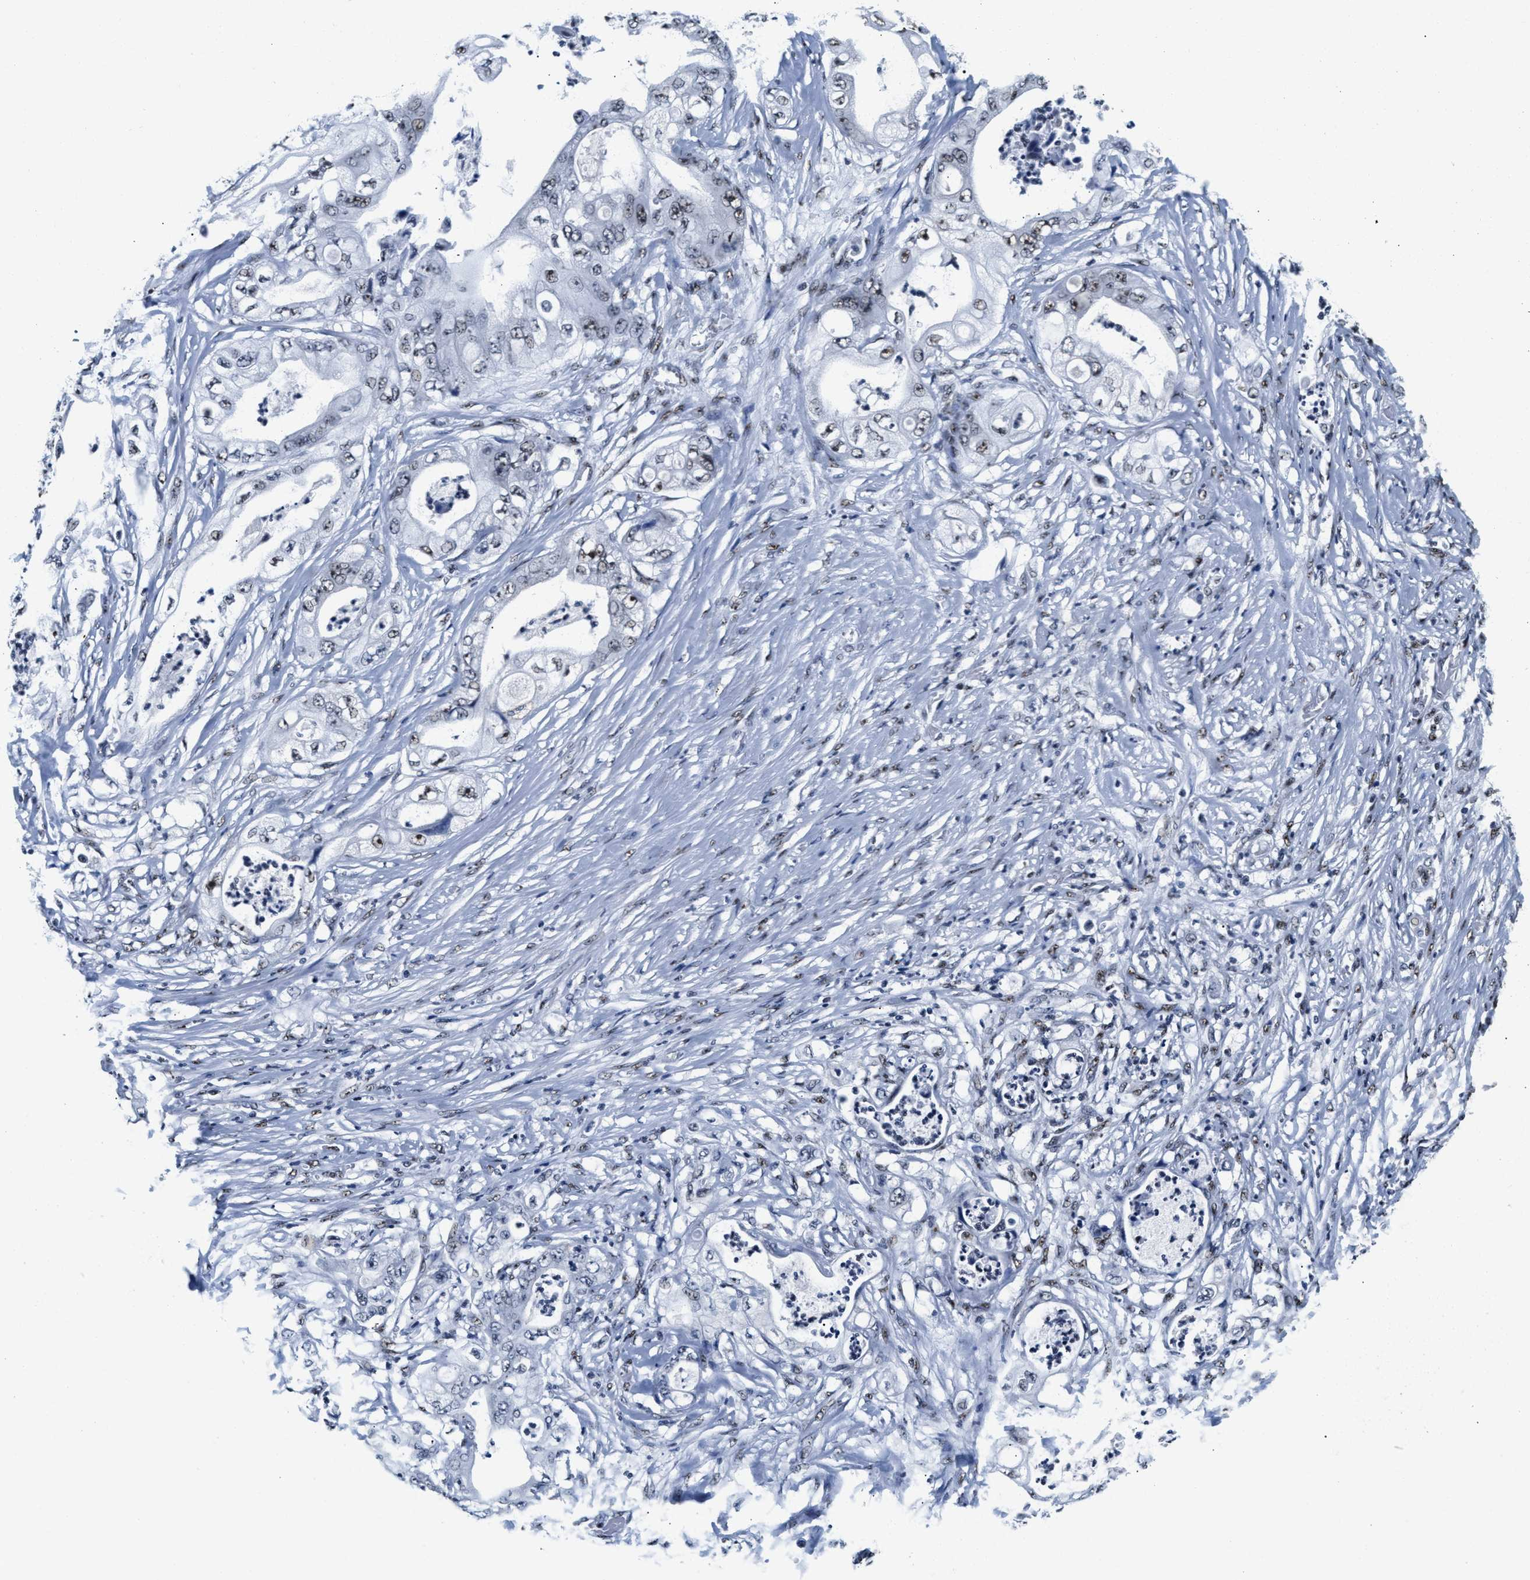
{"staining": {"intensity": "weak", "quantity": "25%-75%", "location": "nuclear"}, "tissue": "stomach cancer", "cell_type": "Tumor cells", "image_type": "cancer", "snomed": [{"axis": "morphology", "description": "Adenocarcinoma, NOS"}, {"axis": "topography", "description": "Stomach"}], "caption": "Tumor cells exhibit low levels of weak nuclear positivity in about 25%-75% of cells in human stomach adenocarcinoma.", "gene": "RAD50", "patient": {"sex": "female", "age": 73}}